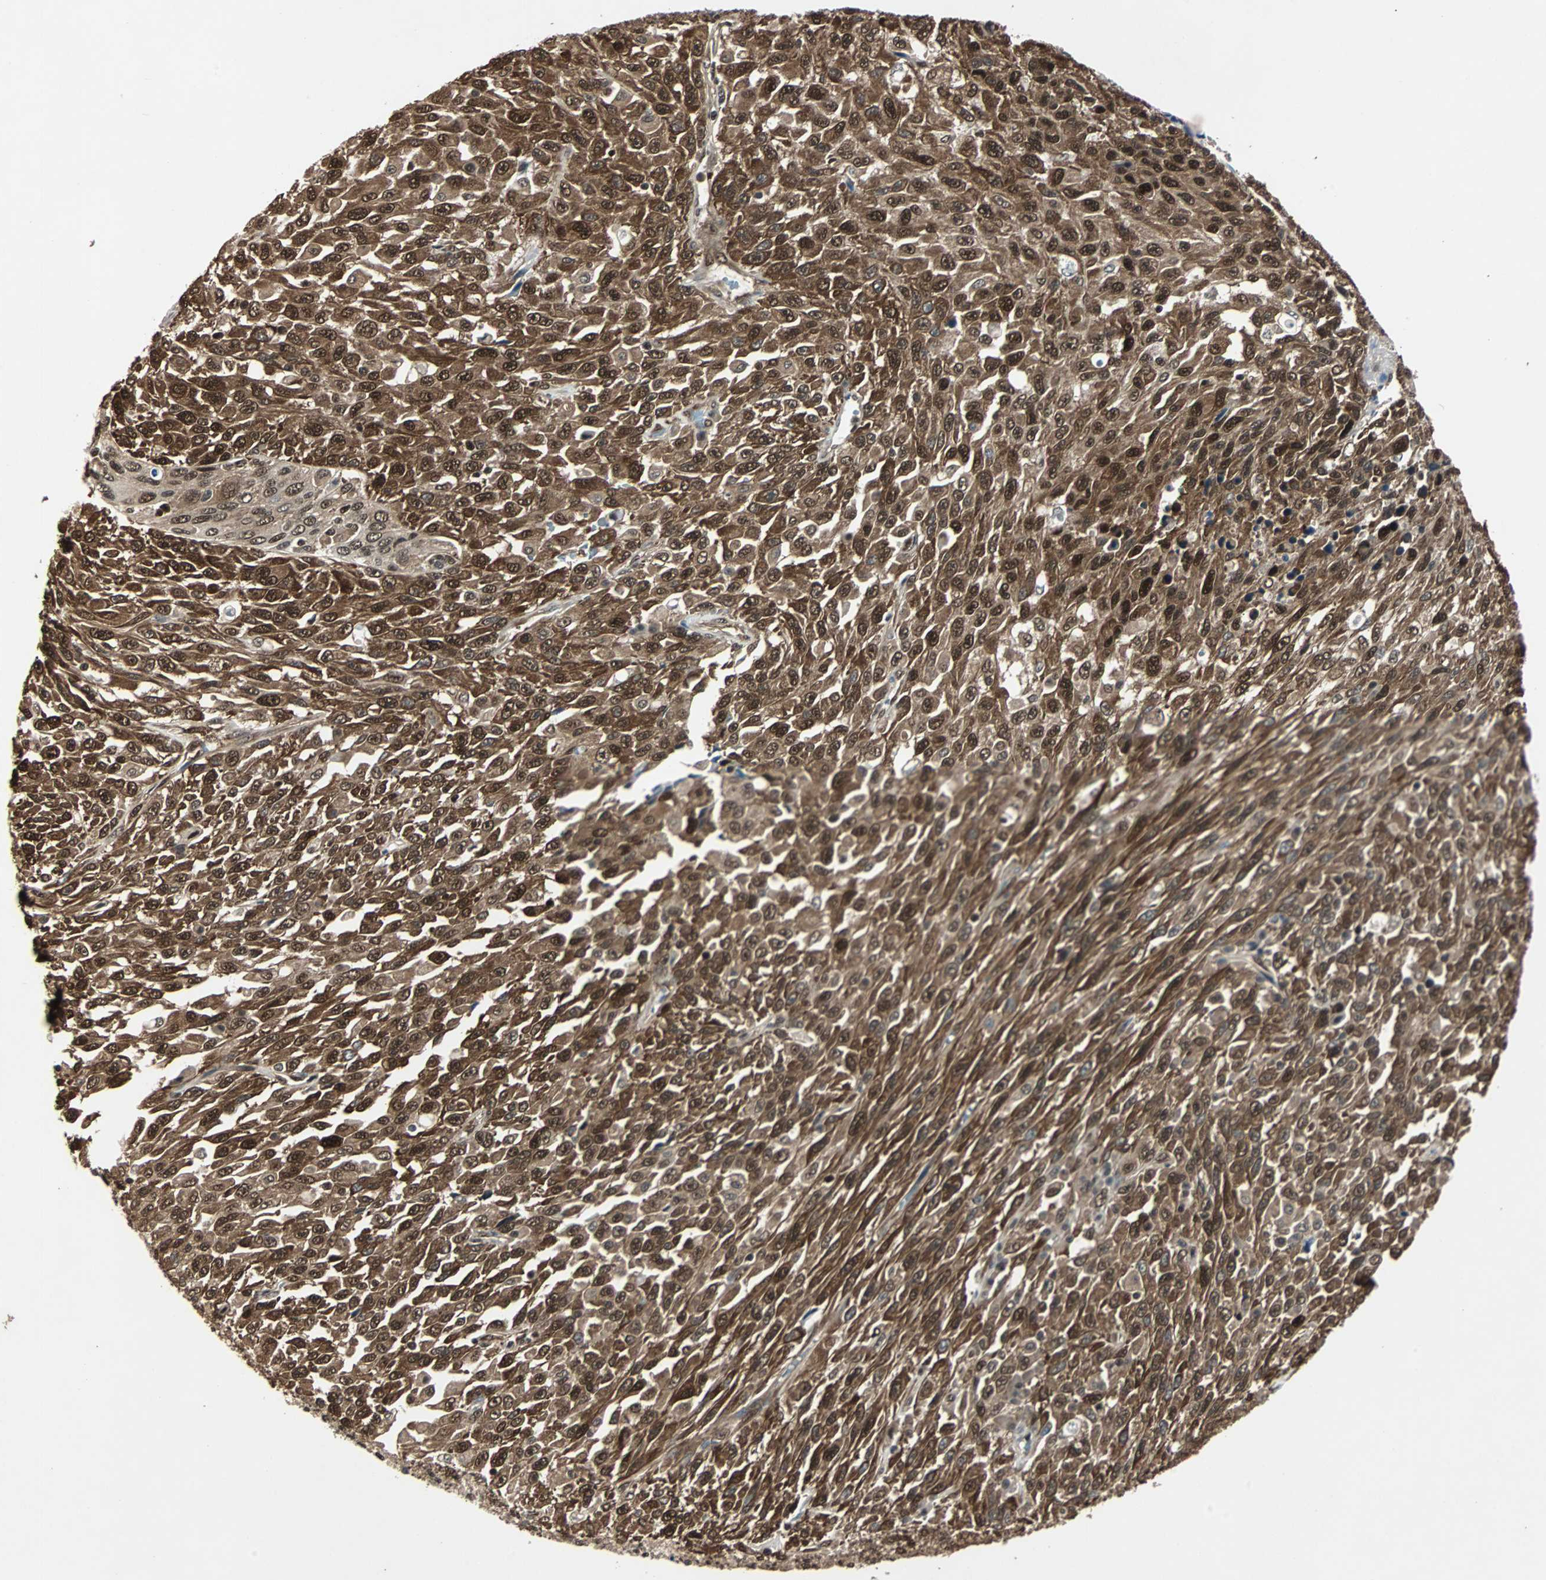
{"staining": {"intensity": "strong", "quantity": ">75%", "location": "cytoplasmic/membranous,nuclear"}, "tissue": "urothelial cancer", "cell_type": "Tumor cells", "image_type": "cancer", "snomed": [{"axis": "morphology", "description": "Urothelial carcinoma, High grade"}, {"axis": "topography", "description": "Urinary bladder"}], "caption": "Immunohistochemical staining of urothelial cancer shows strong cytoplasmic/membranous and nuclear protein expression in approximately >75% of tumor cells. (DAB IHC with brightfield microscopy, high magnification).", "gene": "ACLY", "patient": {"sex": "male", "age": 66}}